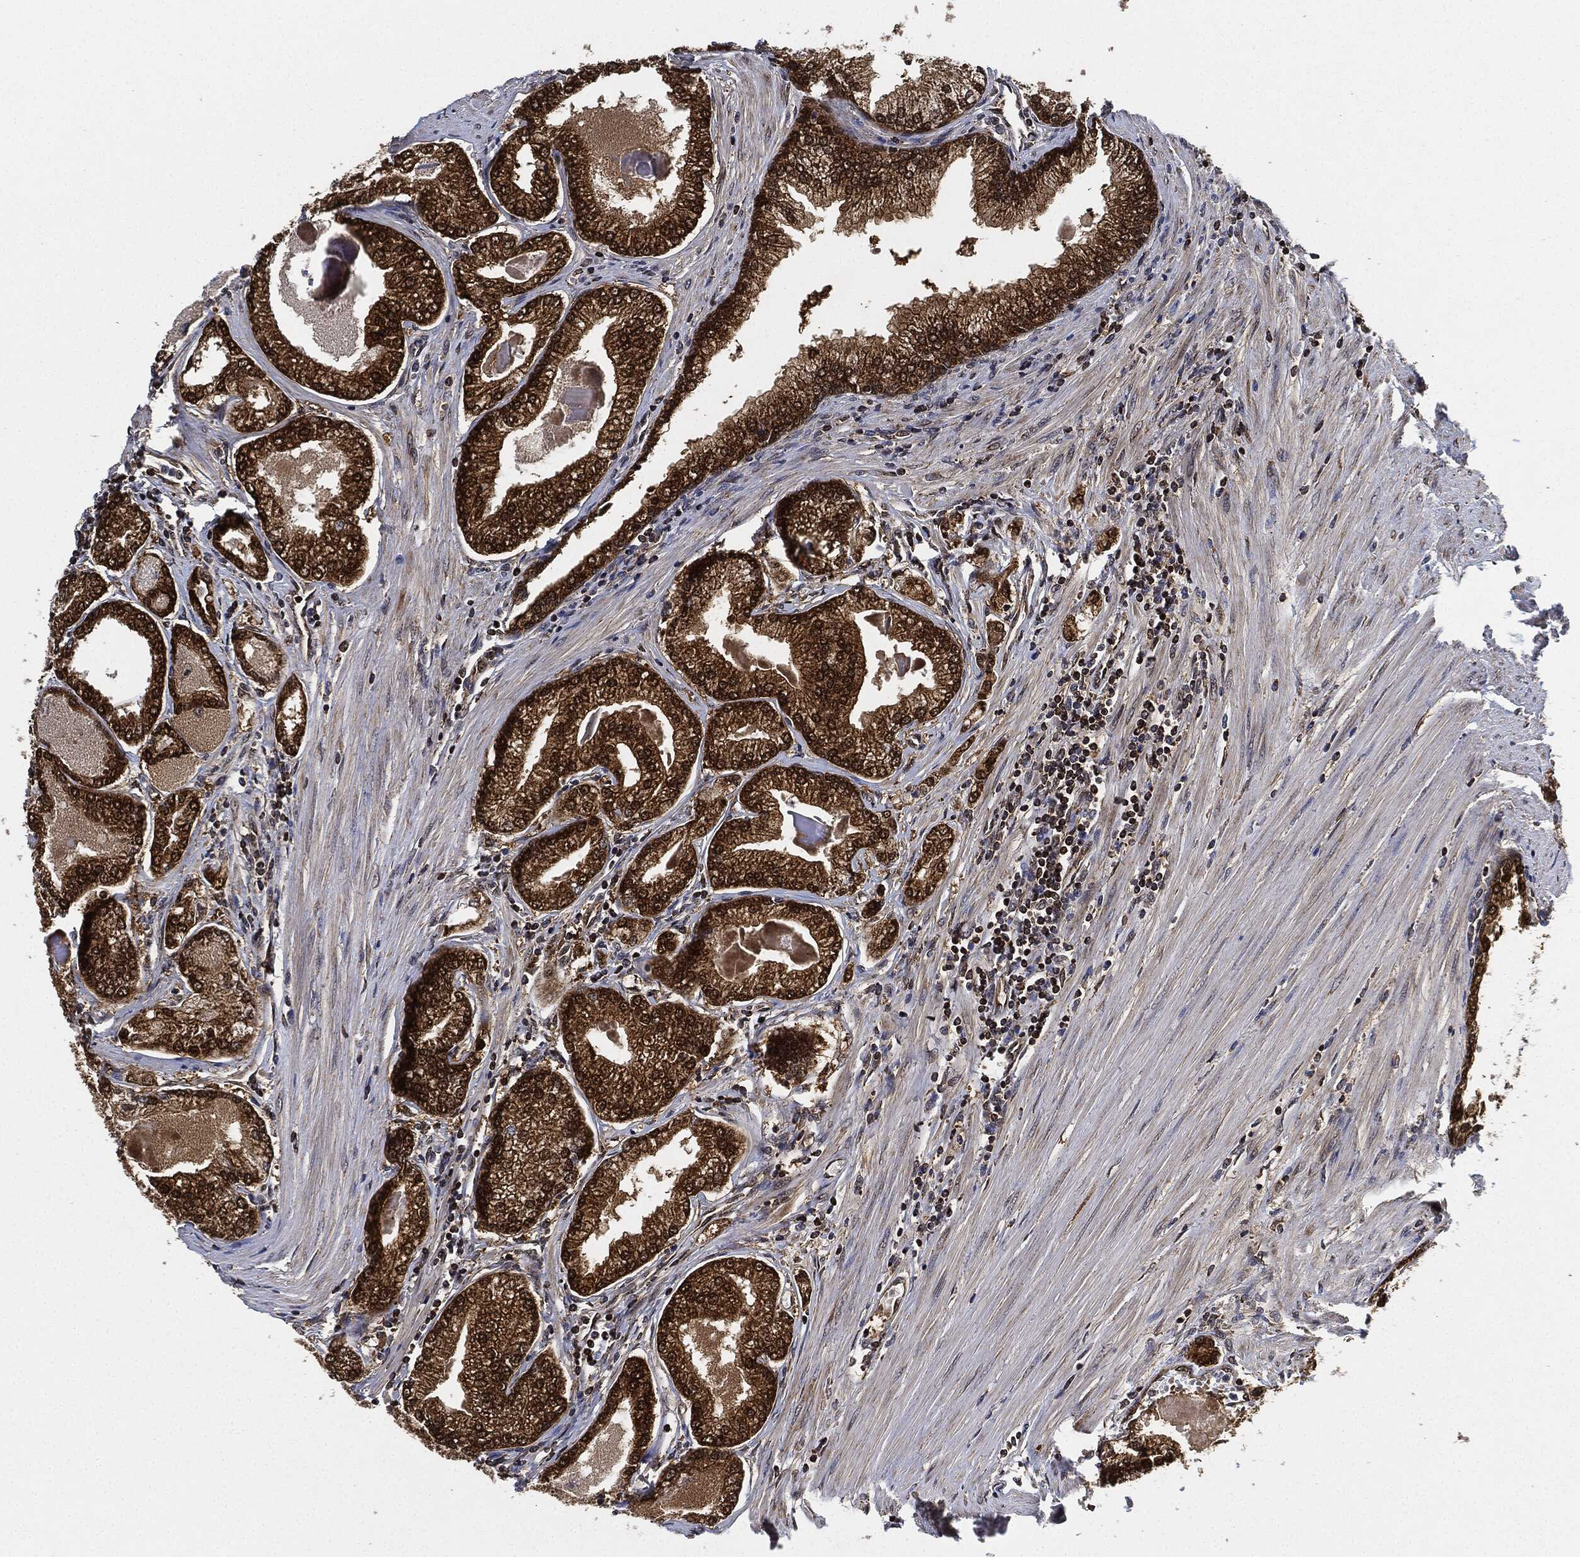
{"staining": {"intensity": "strong", "quantity": ">75%", "location": "cytoplasmic/membranous"}, "tissue": "prostate cancer", "cell_type": "Tumor cells", "image_type": "cancer", "snomed": [{"axis": "morphology", "description": "Adenocarcinoma, Low grade"}, {"axis": "topography", "description": "Prostate"}], "caption": "IHC of prostate cancer reveals high levels of strong cytoplasmic/membranous expression in about >75% of tumor cells. Nuclei are stained in blue.", "gene": "RNASEL", "patient": {"sex": "male", "age": 72}}